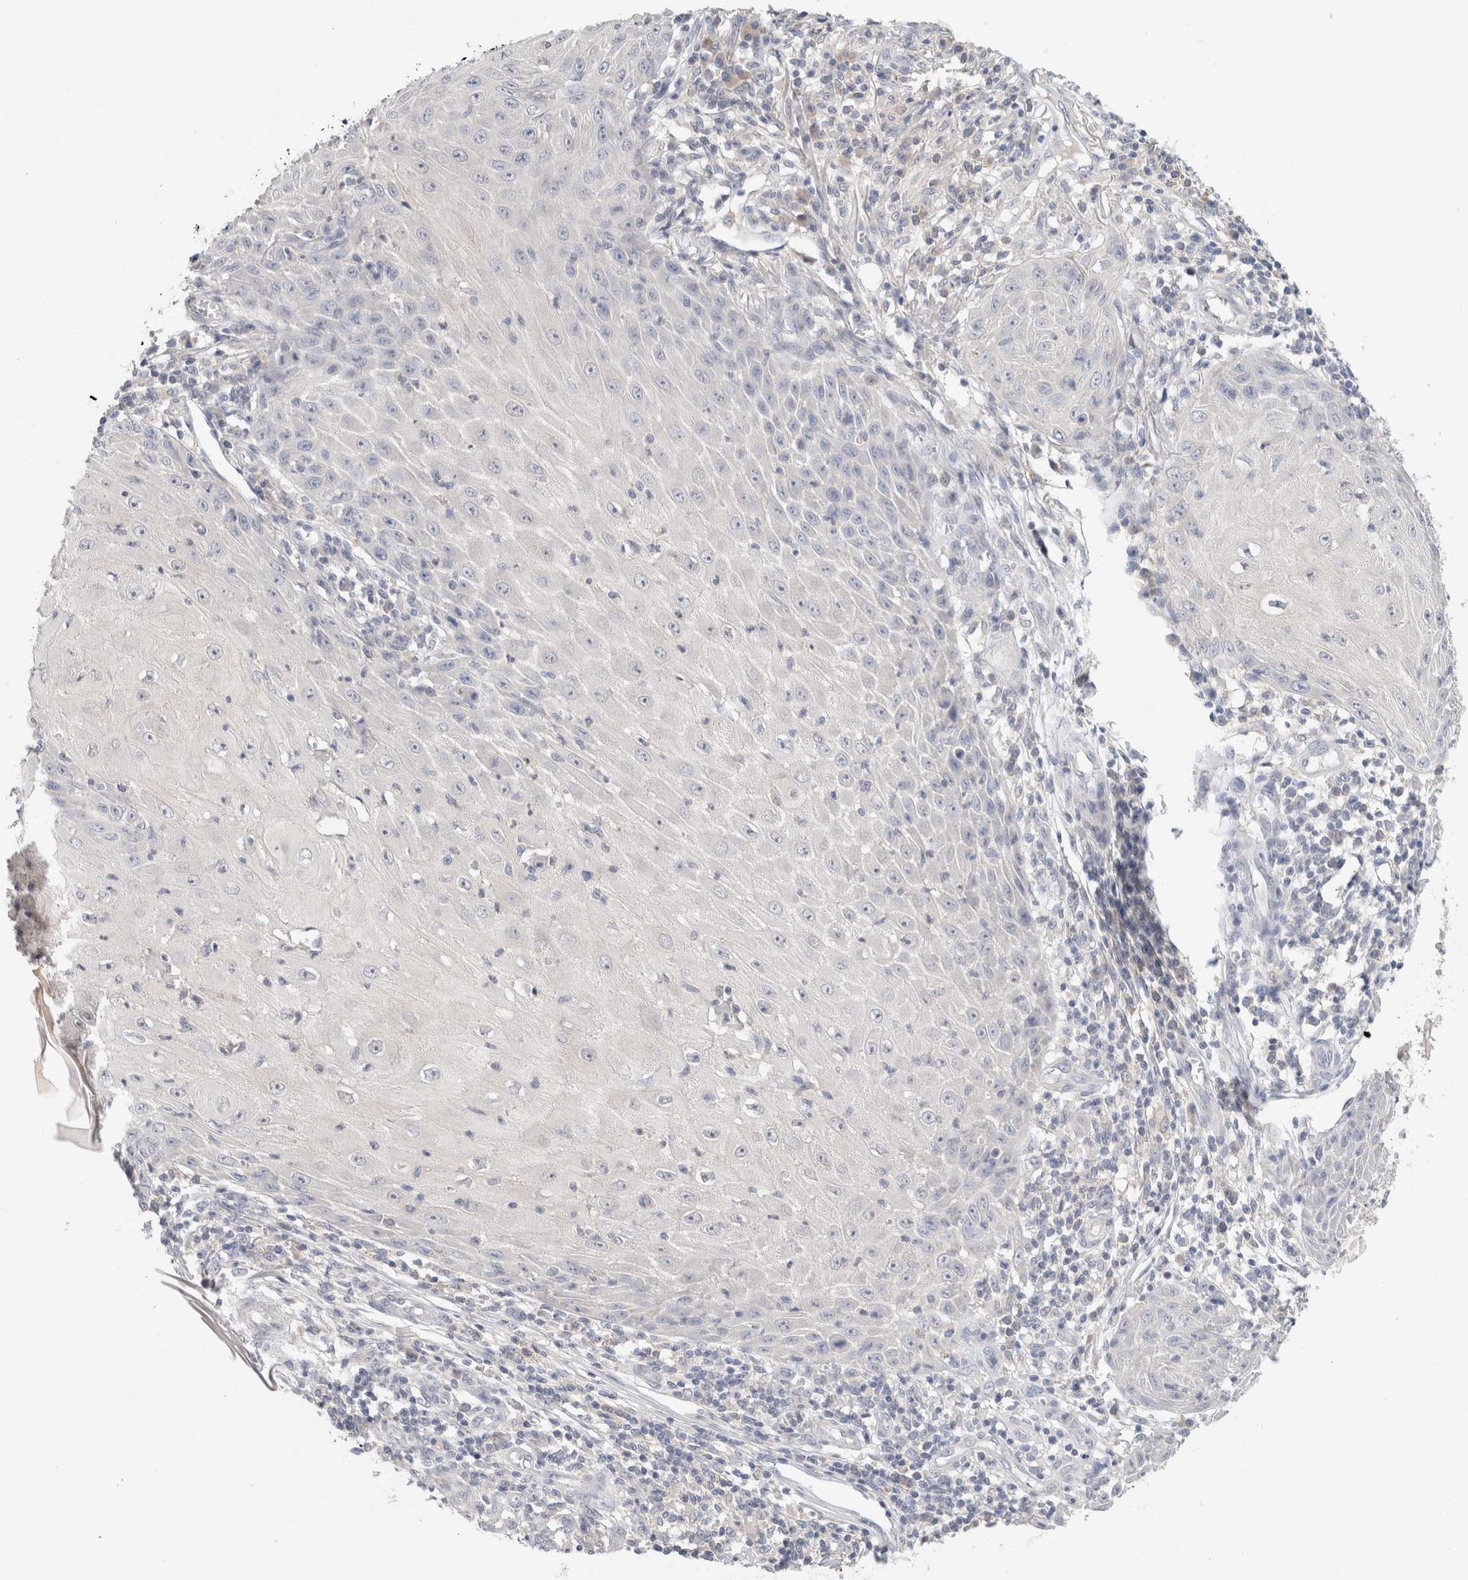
{"staining": {"intensity": "negative", "quantity": "none", "location": "none"}, "tissue": "skin cancer", "cell_type": "Tumor cells", "image_type": "cancer", "snomed": [{"axis": "morphology", "description": "Squamous cell carcinoma, NOS"}, {"axis": "topography", "description": "Skin"}], "caption": "Immunohistochemical staining of skin cancer shows no significant expression in tumor cells.", "gene": "MPP2", "patient": {"sex": "female", "age": 73}}